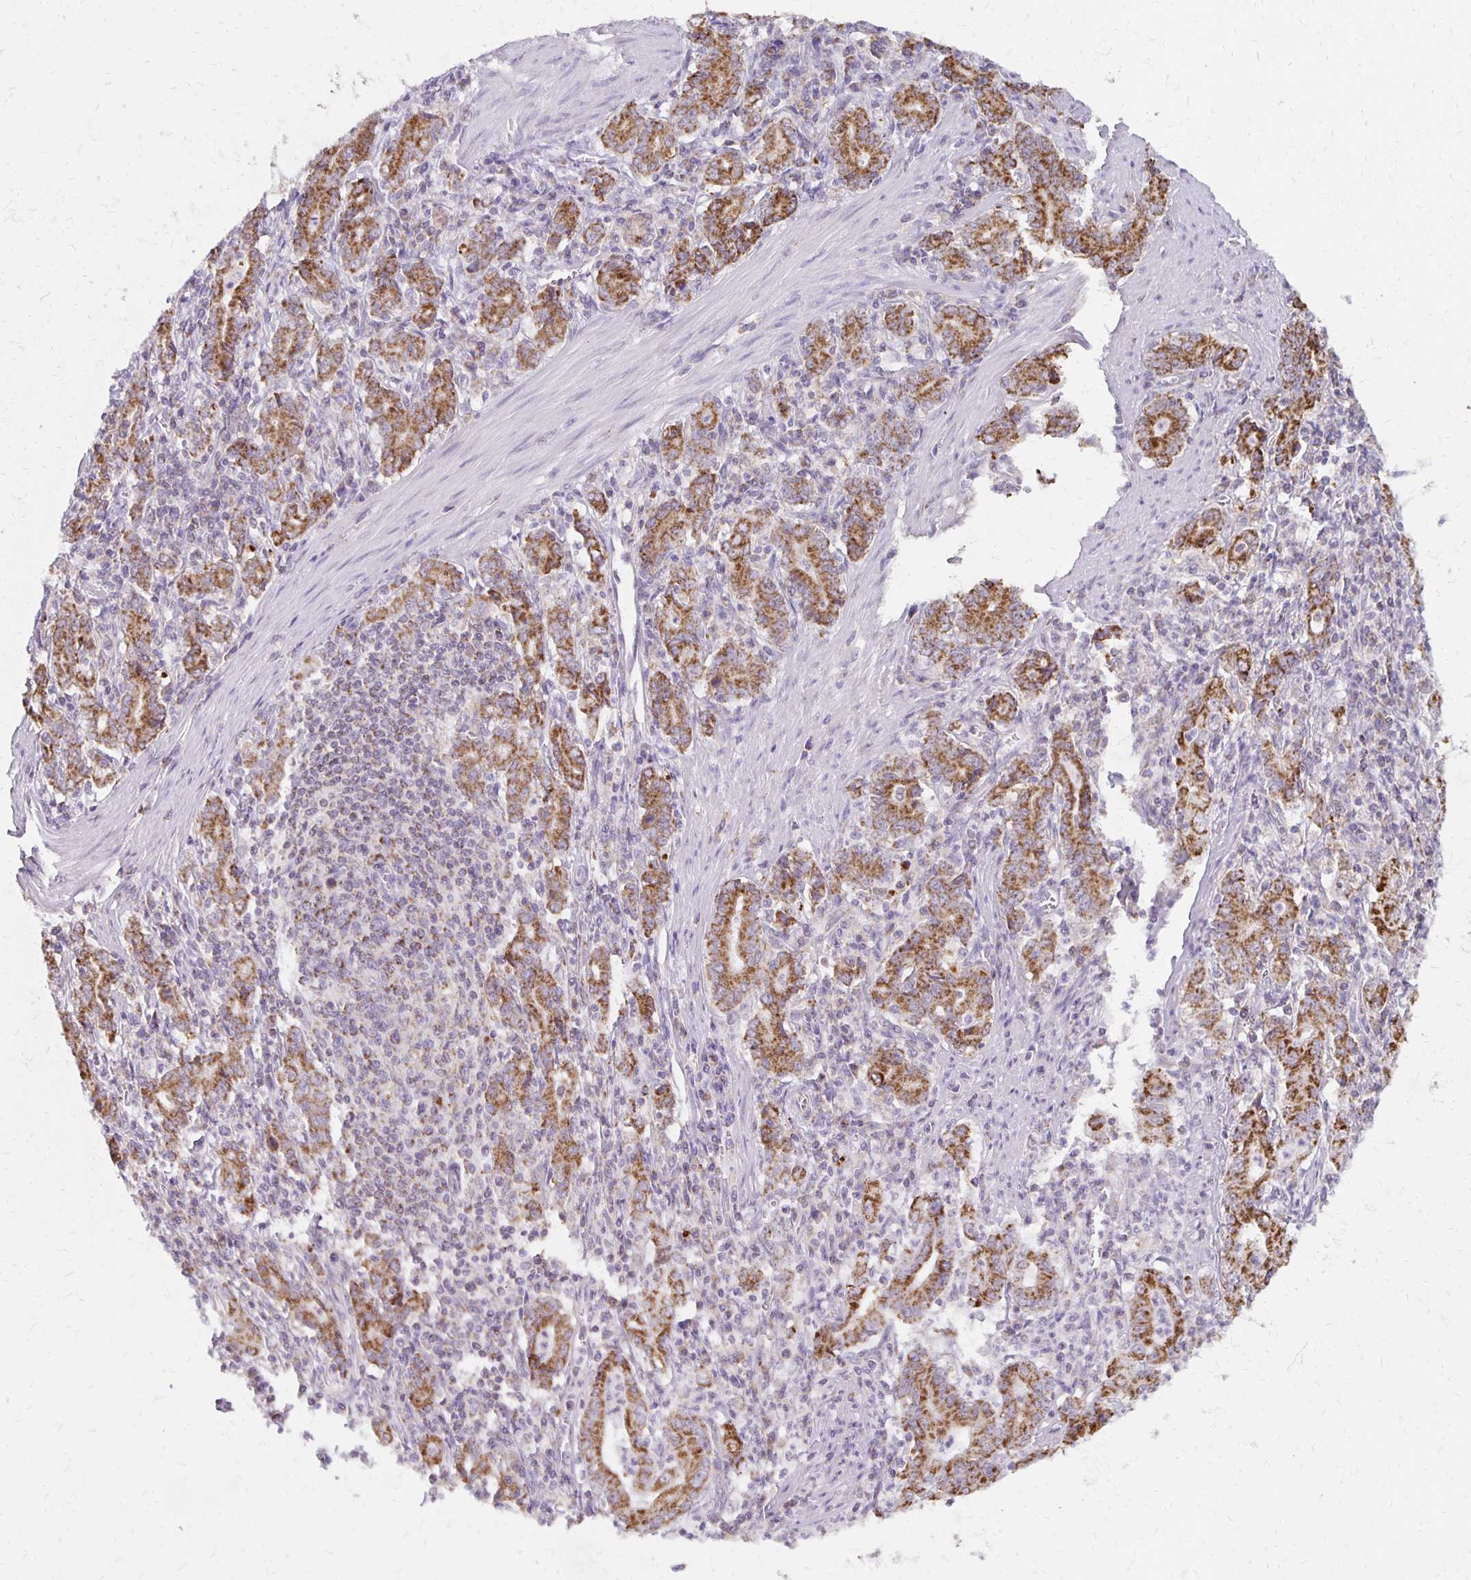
{"staining": {"intensity": "moderate", "quantity": ">75%", "location": "cytoplasmic/membranous"}, "tissue": "stomach cancer", "cell_type": "Tumor cells", "image_type": "cancer", "snomed": [{"axis": "morphology", "description": "Adenocarcinoma, NOS"}, {"axis": "topography", "description": "Stomach, upper"}], "caption": "There is medium levels of moderate cytoplasmic/membranous staining in tumor cells of adenocarcinoma (stomach), as demonstrated by immunohistochemical staining (brown color).", "gene": "IER3", "patient": {"sex": "female", "age": 79}}